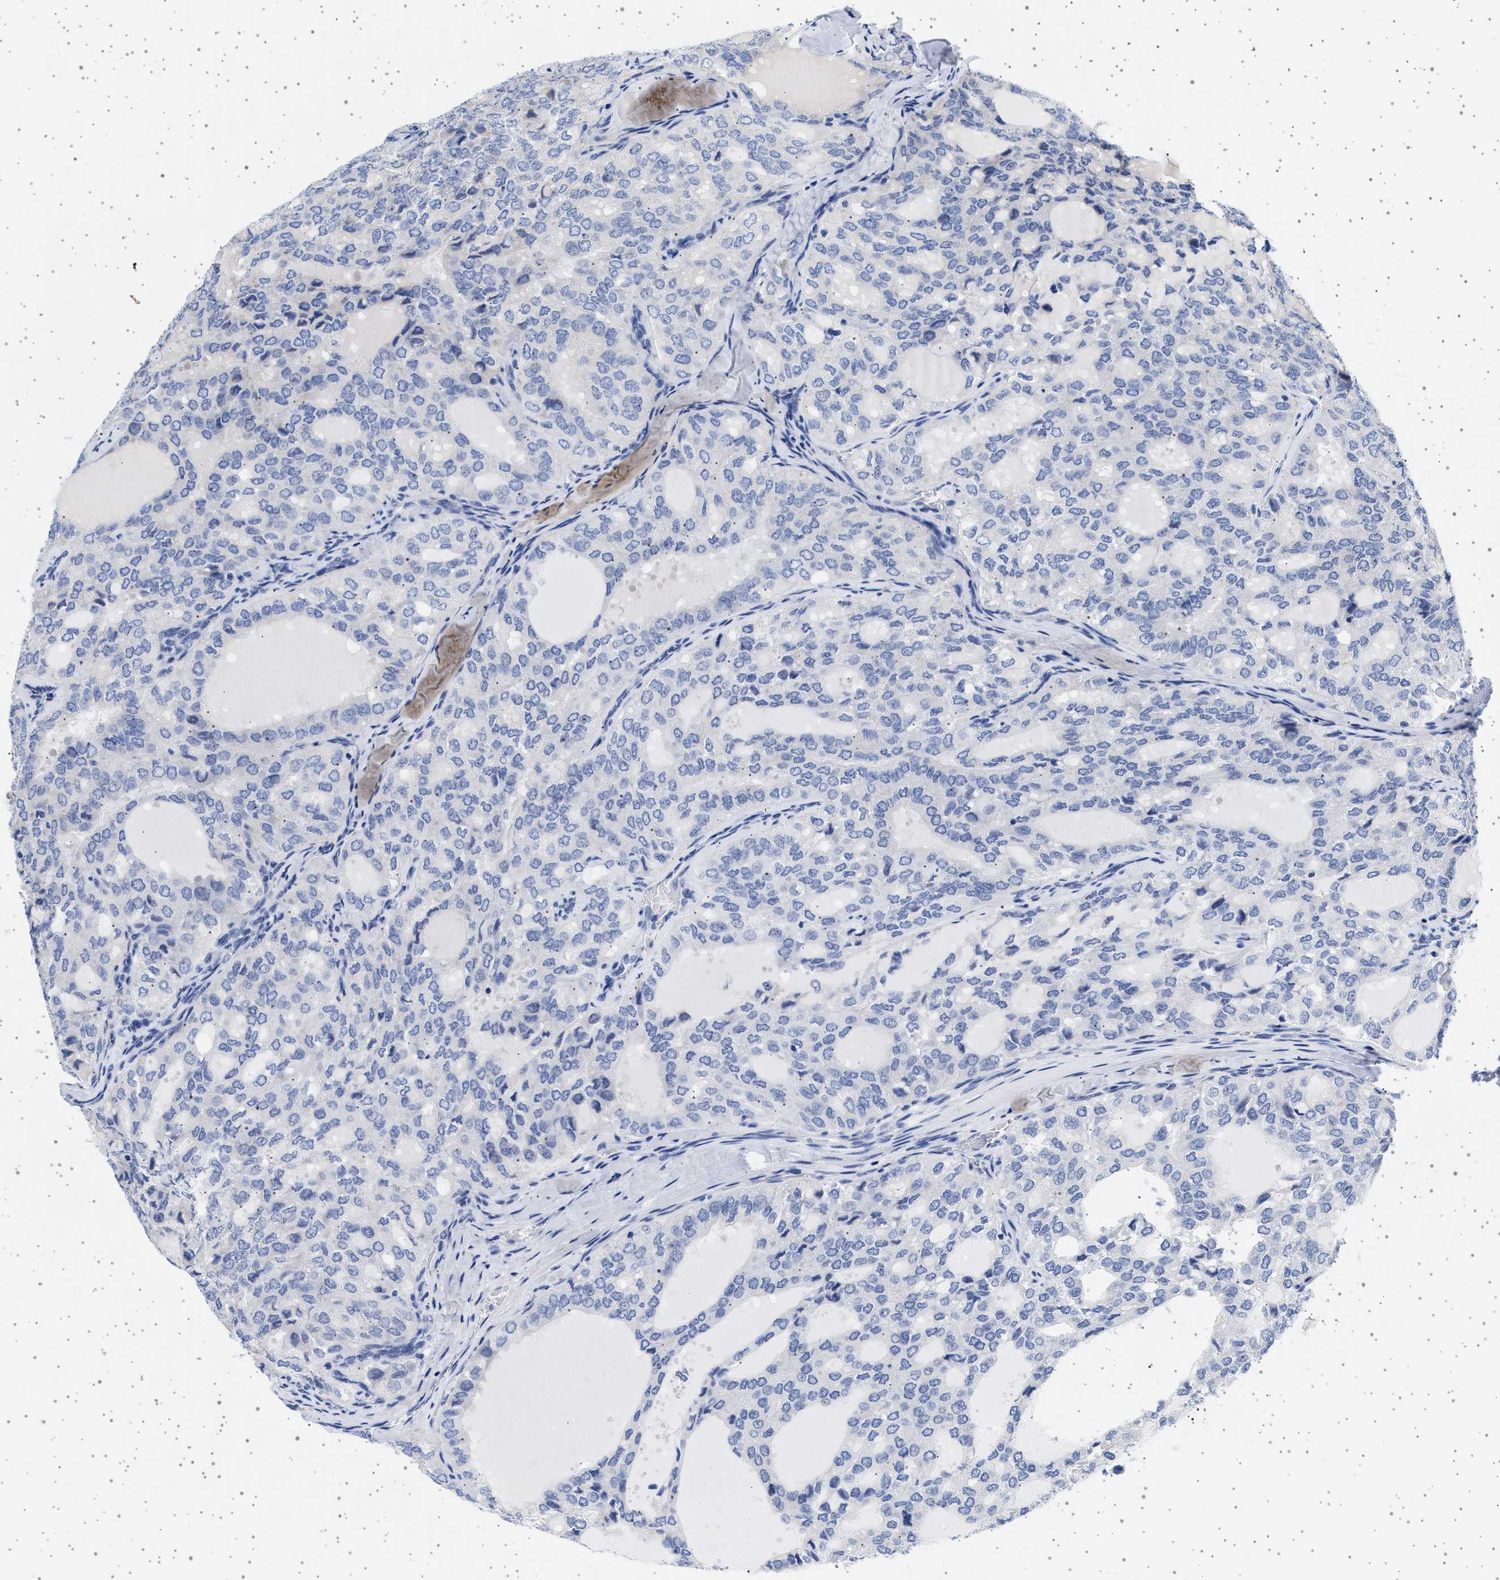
{"staining": {"intensity": "negative", "quantity": "none", "location": "none"}, "tissue": "thyroid cancer", "cell_type": "Tumor cells", "image_type": "cancer", "snomed": [{"axis": "morphology", "description": "Follicular adenoma carcinoma, NOS"}, {"axis": "topography", "description": "Thyroid gland"}], "caption": "Tumor cells are negative for brown protein staining in thyroid cancer.", "gene": "TRMT10B", "patient": {"sex": "male", "age": 75}}